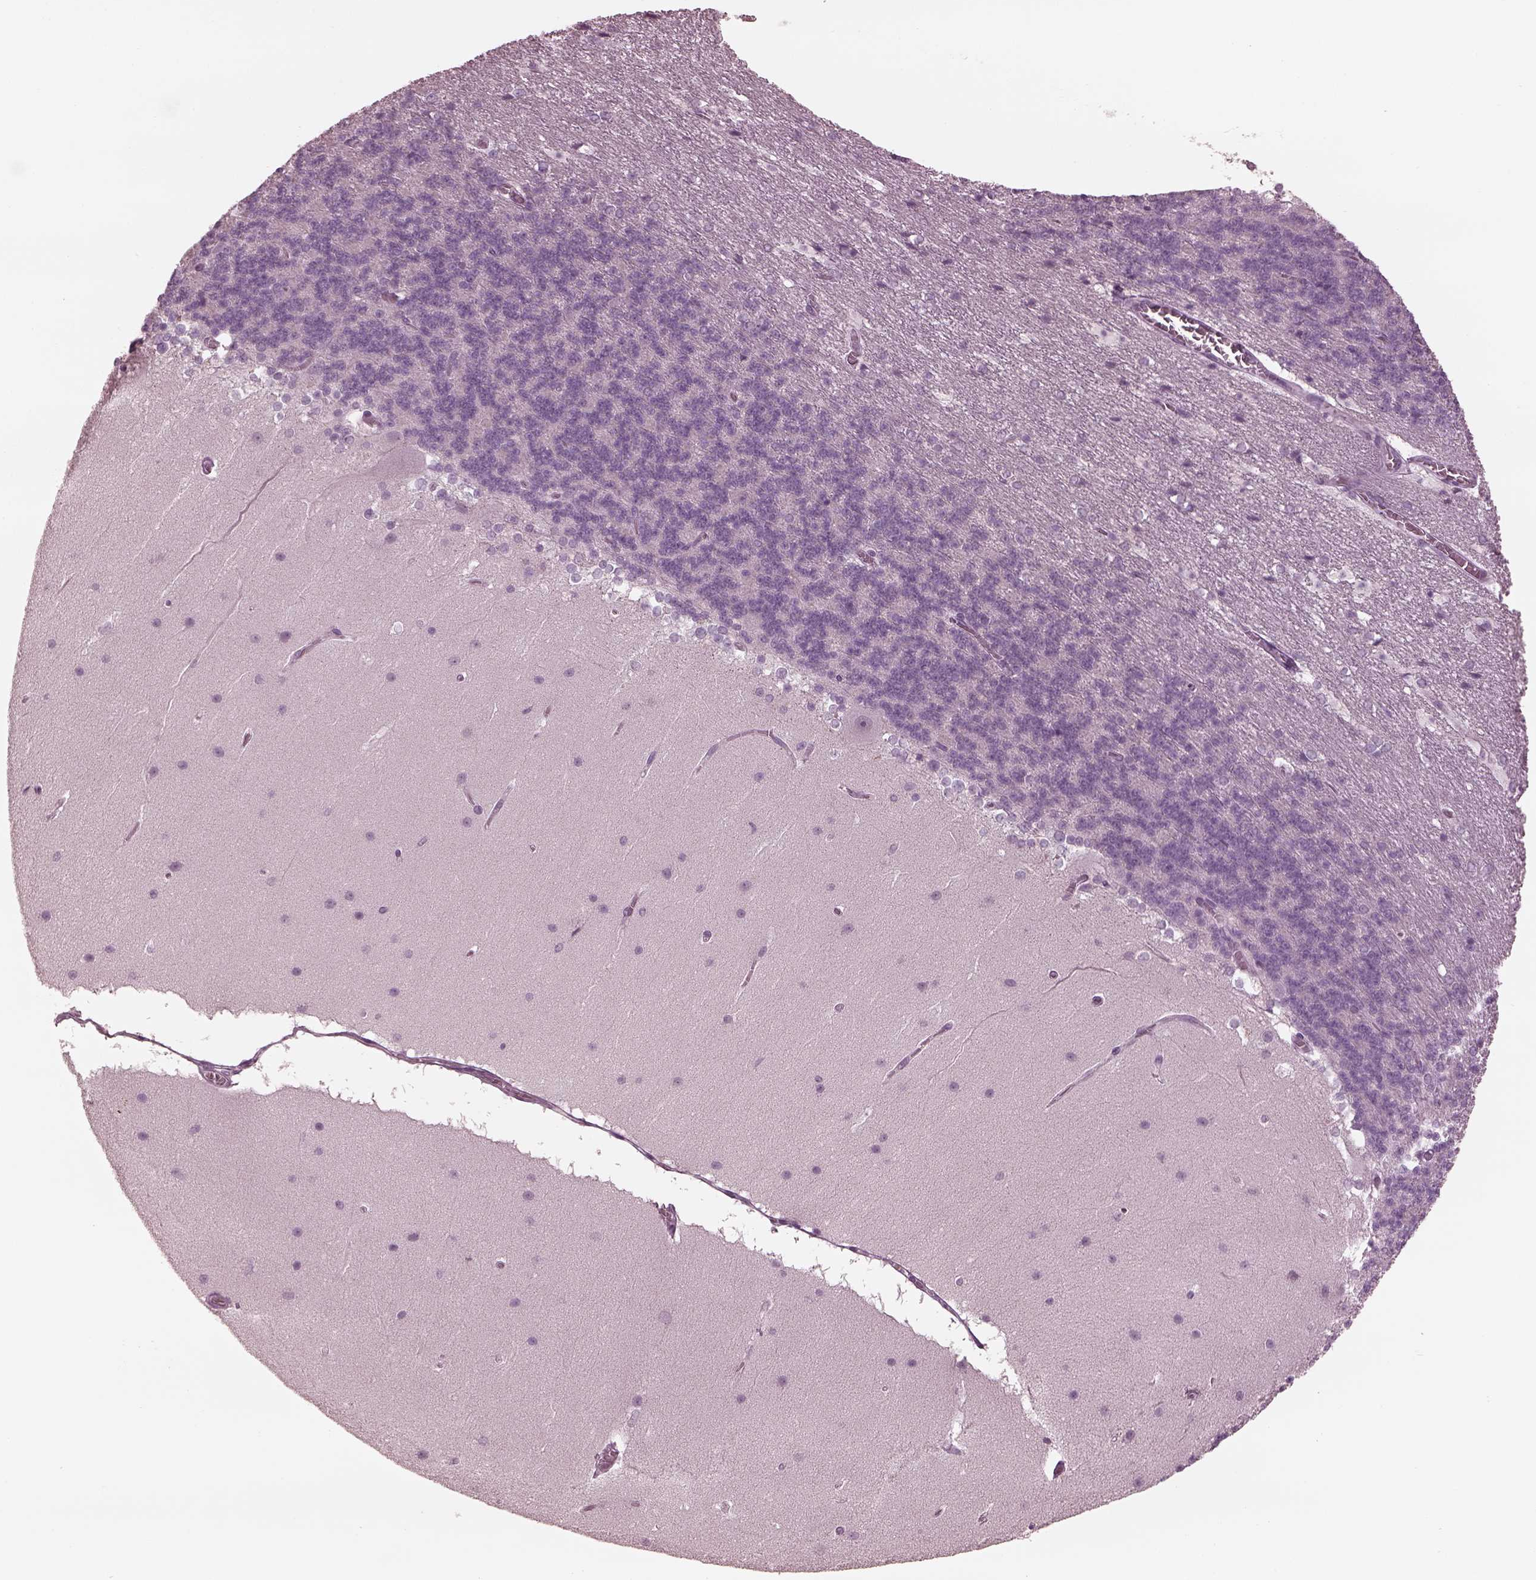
{"staining": {"intensity": "negative", "quantity": "none", "location": "none"}, "tissue": "cerebellum", "cell_type": "Cells in granular layer", "image_type": "normal", "snomed": [{"axis": "morphology", "description": "Normal tissue, NOS"}, {"axis": "topography", "description": "Cerebellum"}], "caption": "High power microscopy image of an immunohistochemistry histopathology image of benign cerebellum, revealing no significant staining in cells in granular layer.", "gene": "CCDC170", "patient": {"sex": "female", "age": 19}}